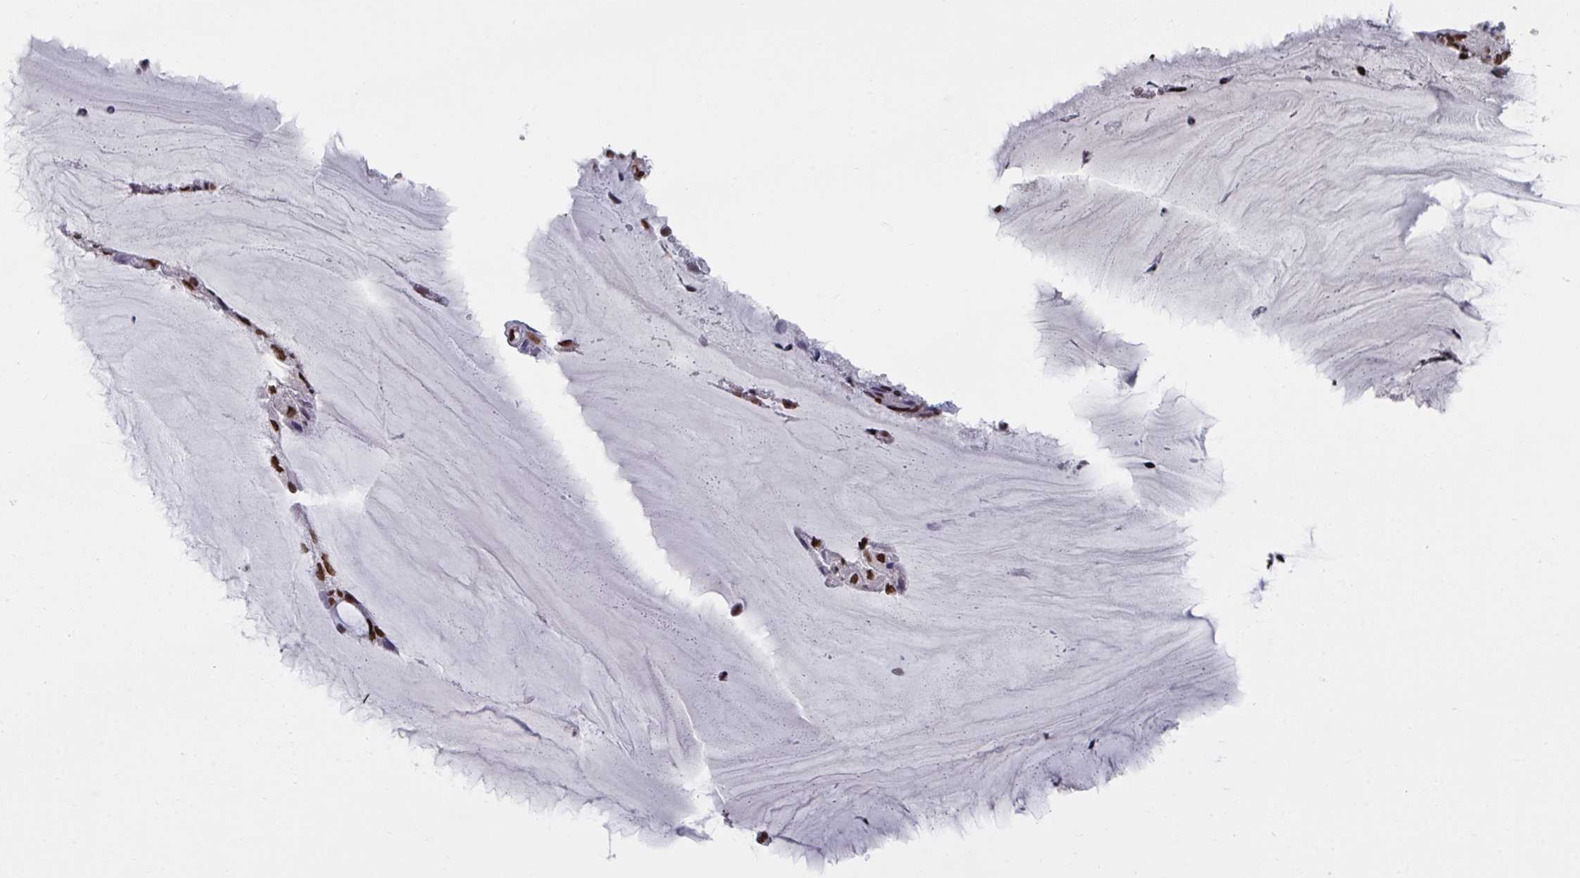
{"staining": {"intensity": "strong", "quantity": ">75%", "location": "nuclear"}, "tissue": "endometrial cancer", "cell_type": "Tumor cells", "image_type": "cancer", "snomed": [{"axis": "morphology", "description": "Adenocarcinoma, NOS"}, {"axis": "topography", "description": "Endometrium"}], "caption": "Adenocarcinoma (endometrial) stained with a protein marker demonstrates strong staining in tumor cells.", "gene": "ZNF607", "patient": {"sex": "female", "age": 81}}